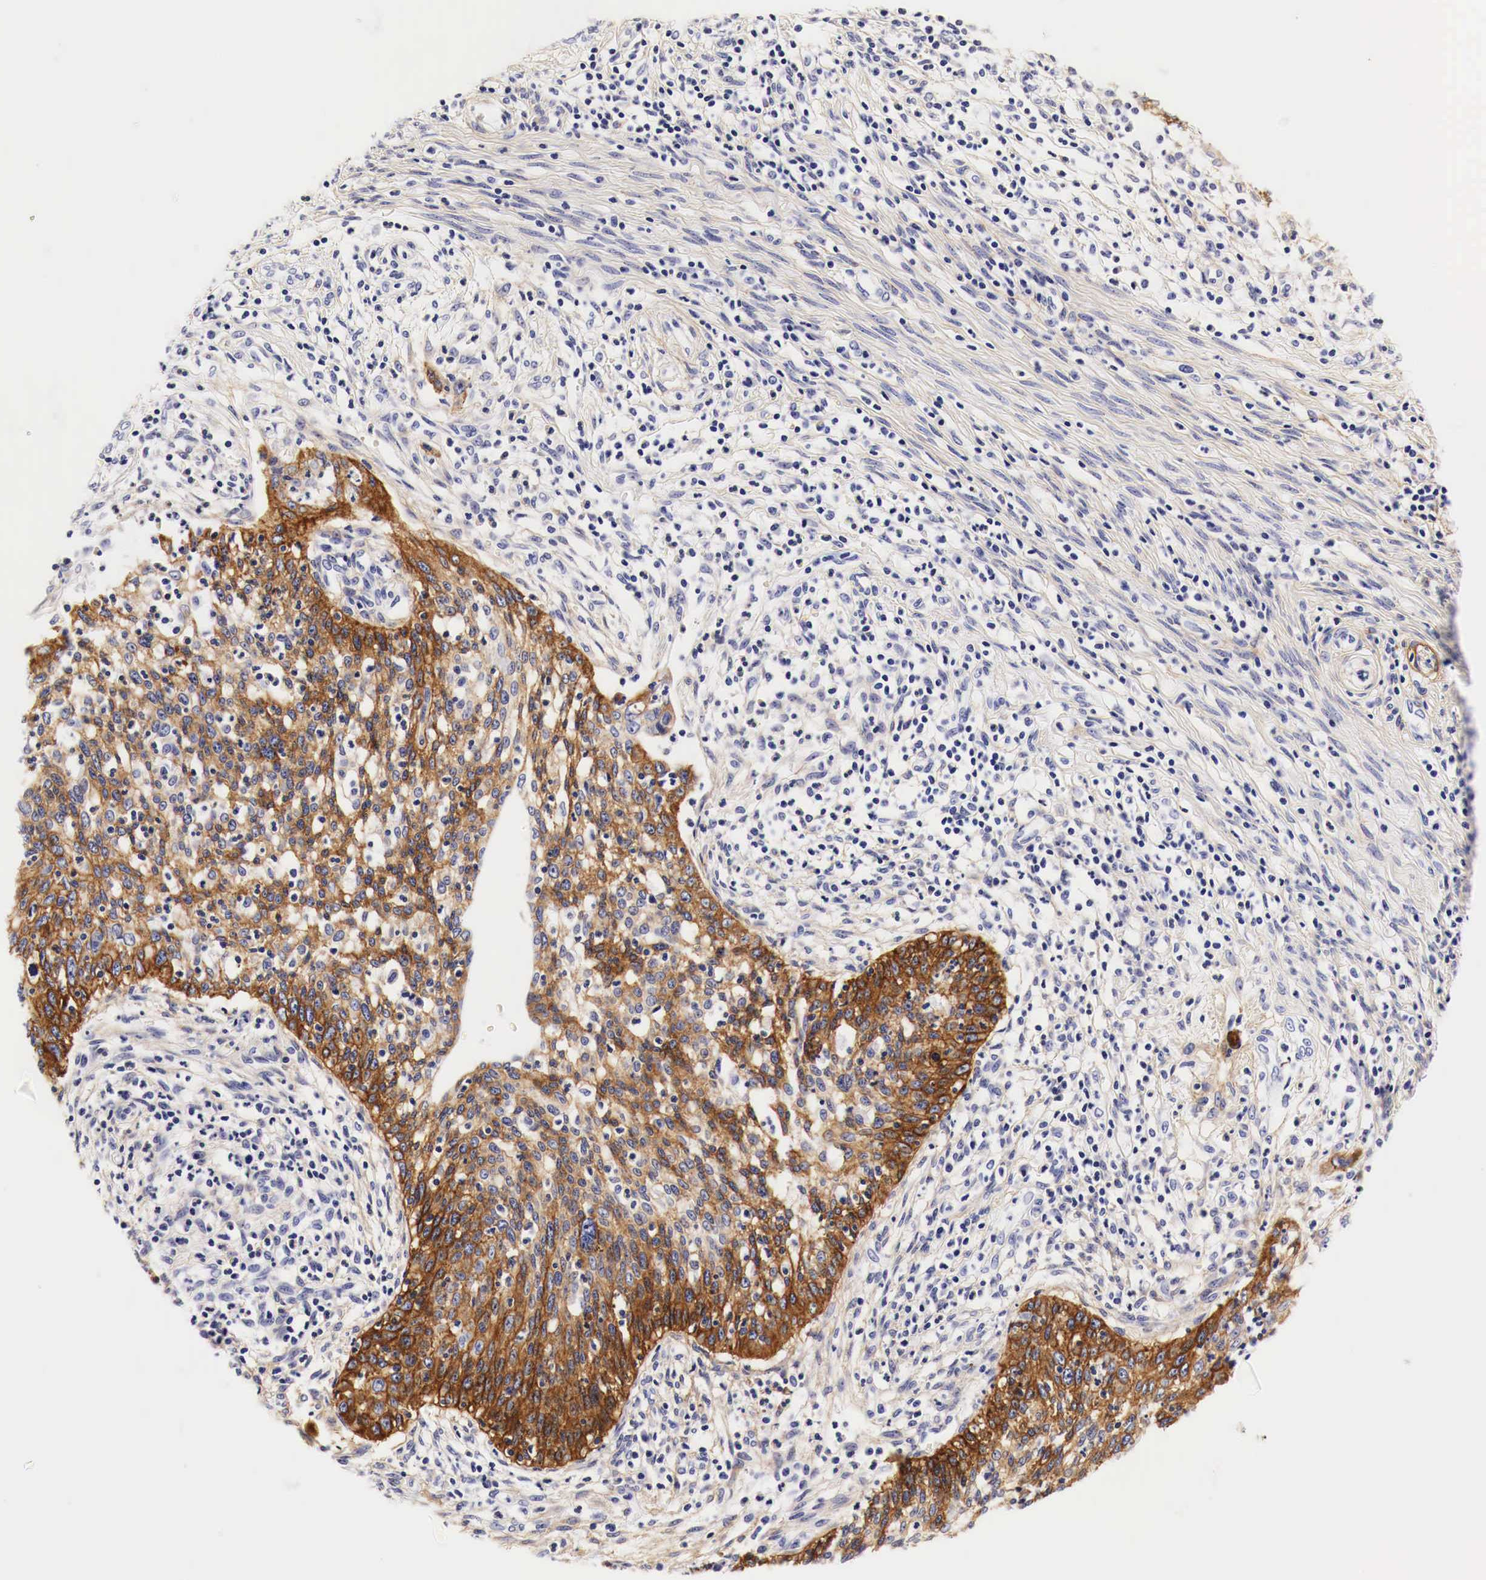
{"staining": {"intensity": "strong", "quantity": ">75%", "location": "cytoplasmic/membranous"}, "tissue": "cervical cancer", "cell_type": "Tumor cells", "image_type": "cancer", "snomed": [{"axis": "morphology", "description": "Squamous cell carcinoma, NOS"}, {"axis": "topography", "description": "Cervix"}], "caption": "Strong cytoplasmic/membranous positivity for a protein is appreciated in approximately >75% of tumor cells of cervical cancer using immunohistochemistry.", "gene": "EGFR", "patient": {"sex": "female", "age": 41}}